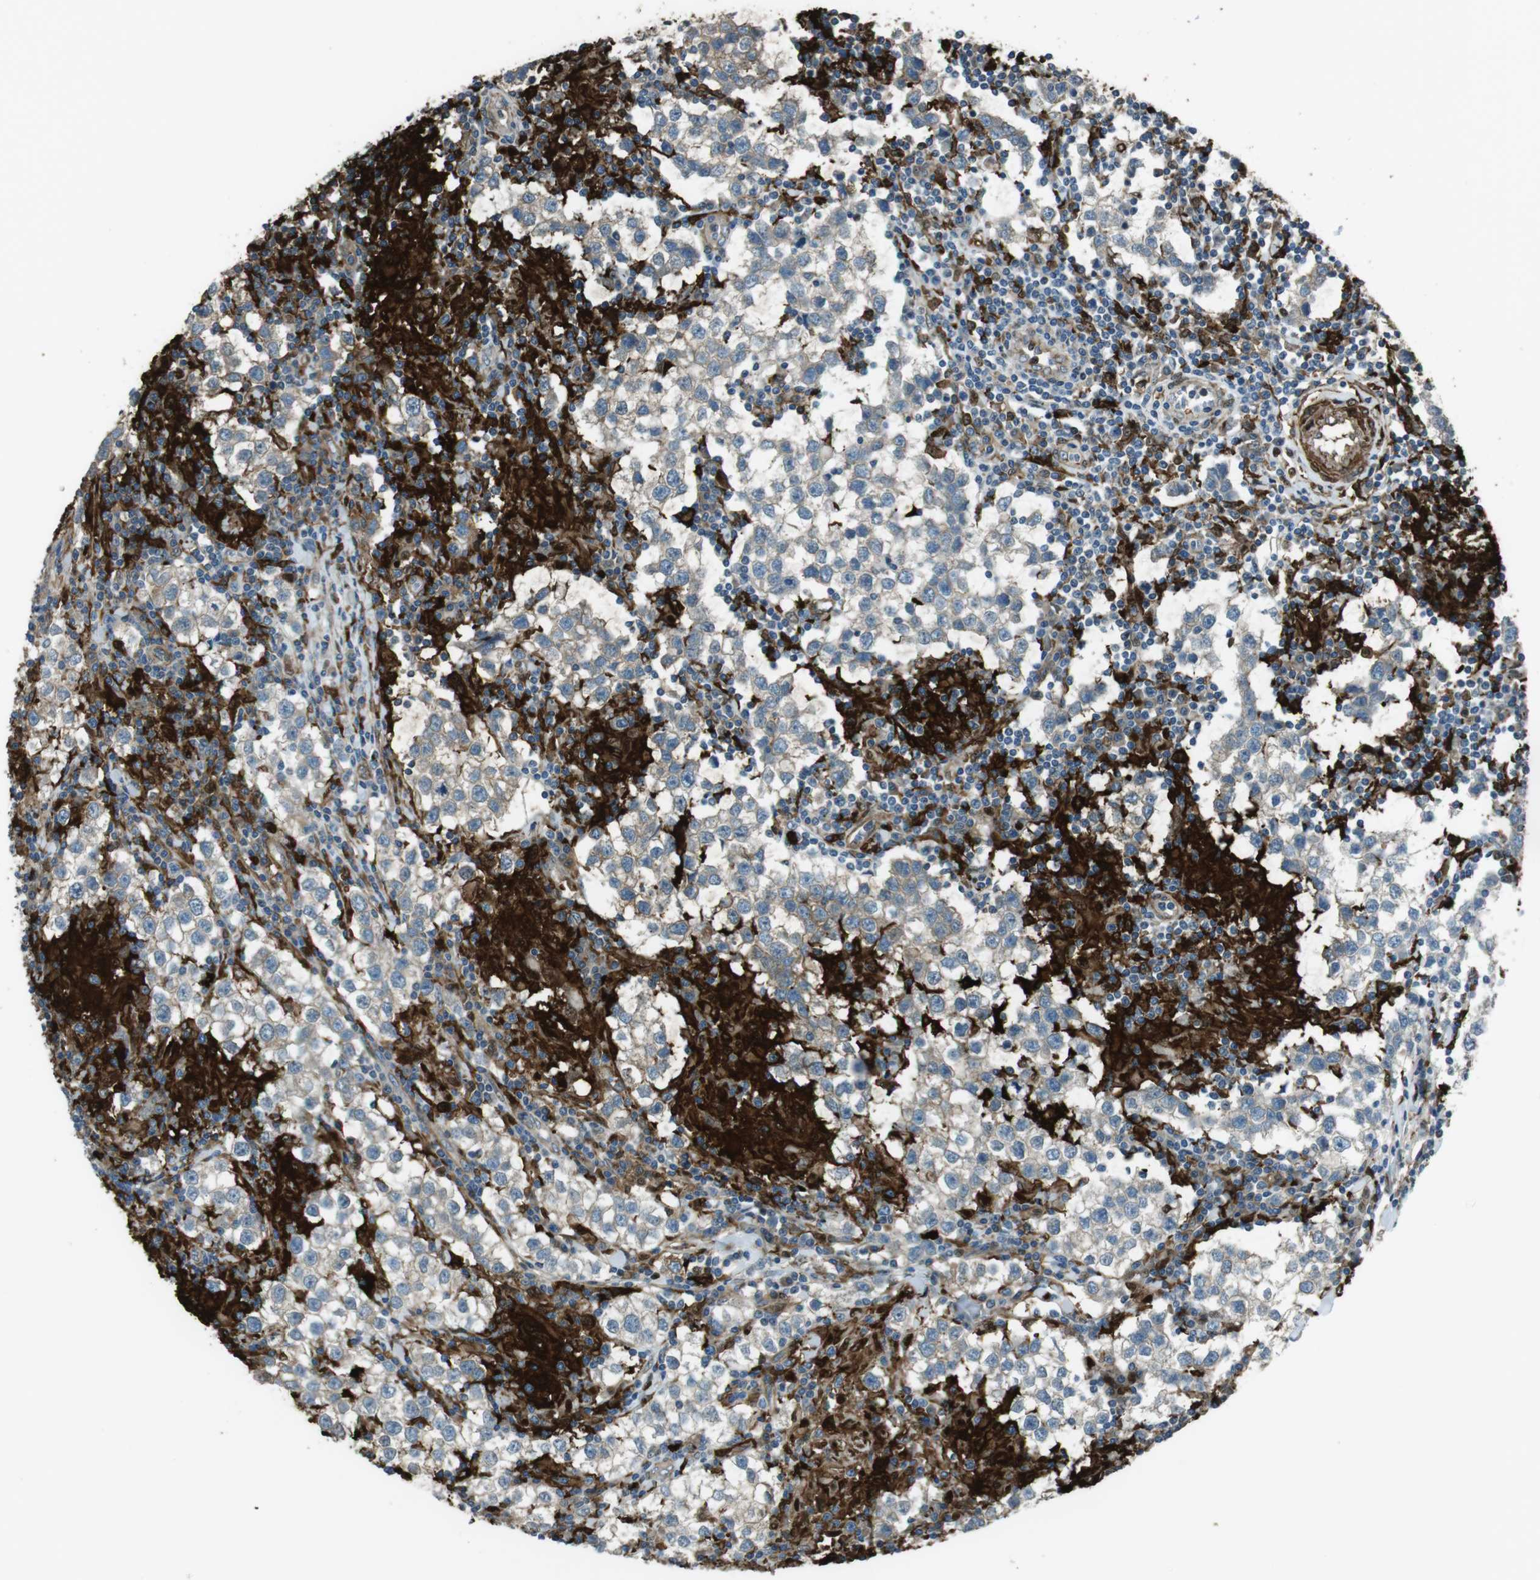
{"staining": {"intensity": "weak", "quantity": "<25%", "location": "cytoplasmic/membranous"}, "tissue": "testis cancer", "cell_type": "Tumor cells", "image_type": "cancer", "snomed": [{"axis": "morphology", "description": "Seminoma, NOS"}, {"axis": "morphology", "description": "Carcinoma, Embryonal, NOS"}, {"axis": "topography", "description": "Testis"}], "caption": "Testis cancer (seminoma) was stained to show a protein in brown. There is no significant expression in tumor cells. Nuclei are stained in blue.", "gene": "SFT2D1", "patient": {"sex": "male", "age": 36}}